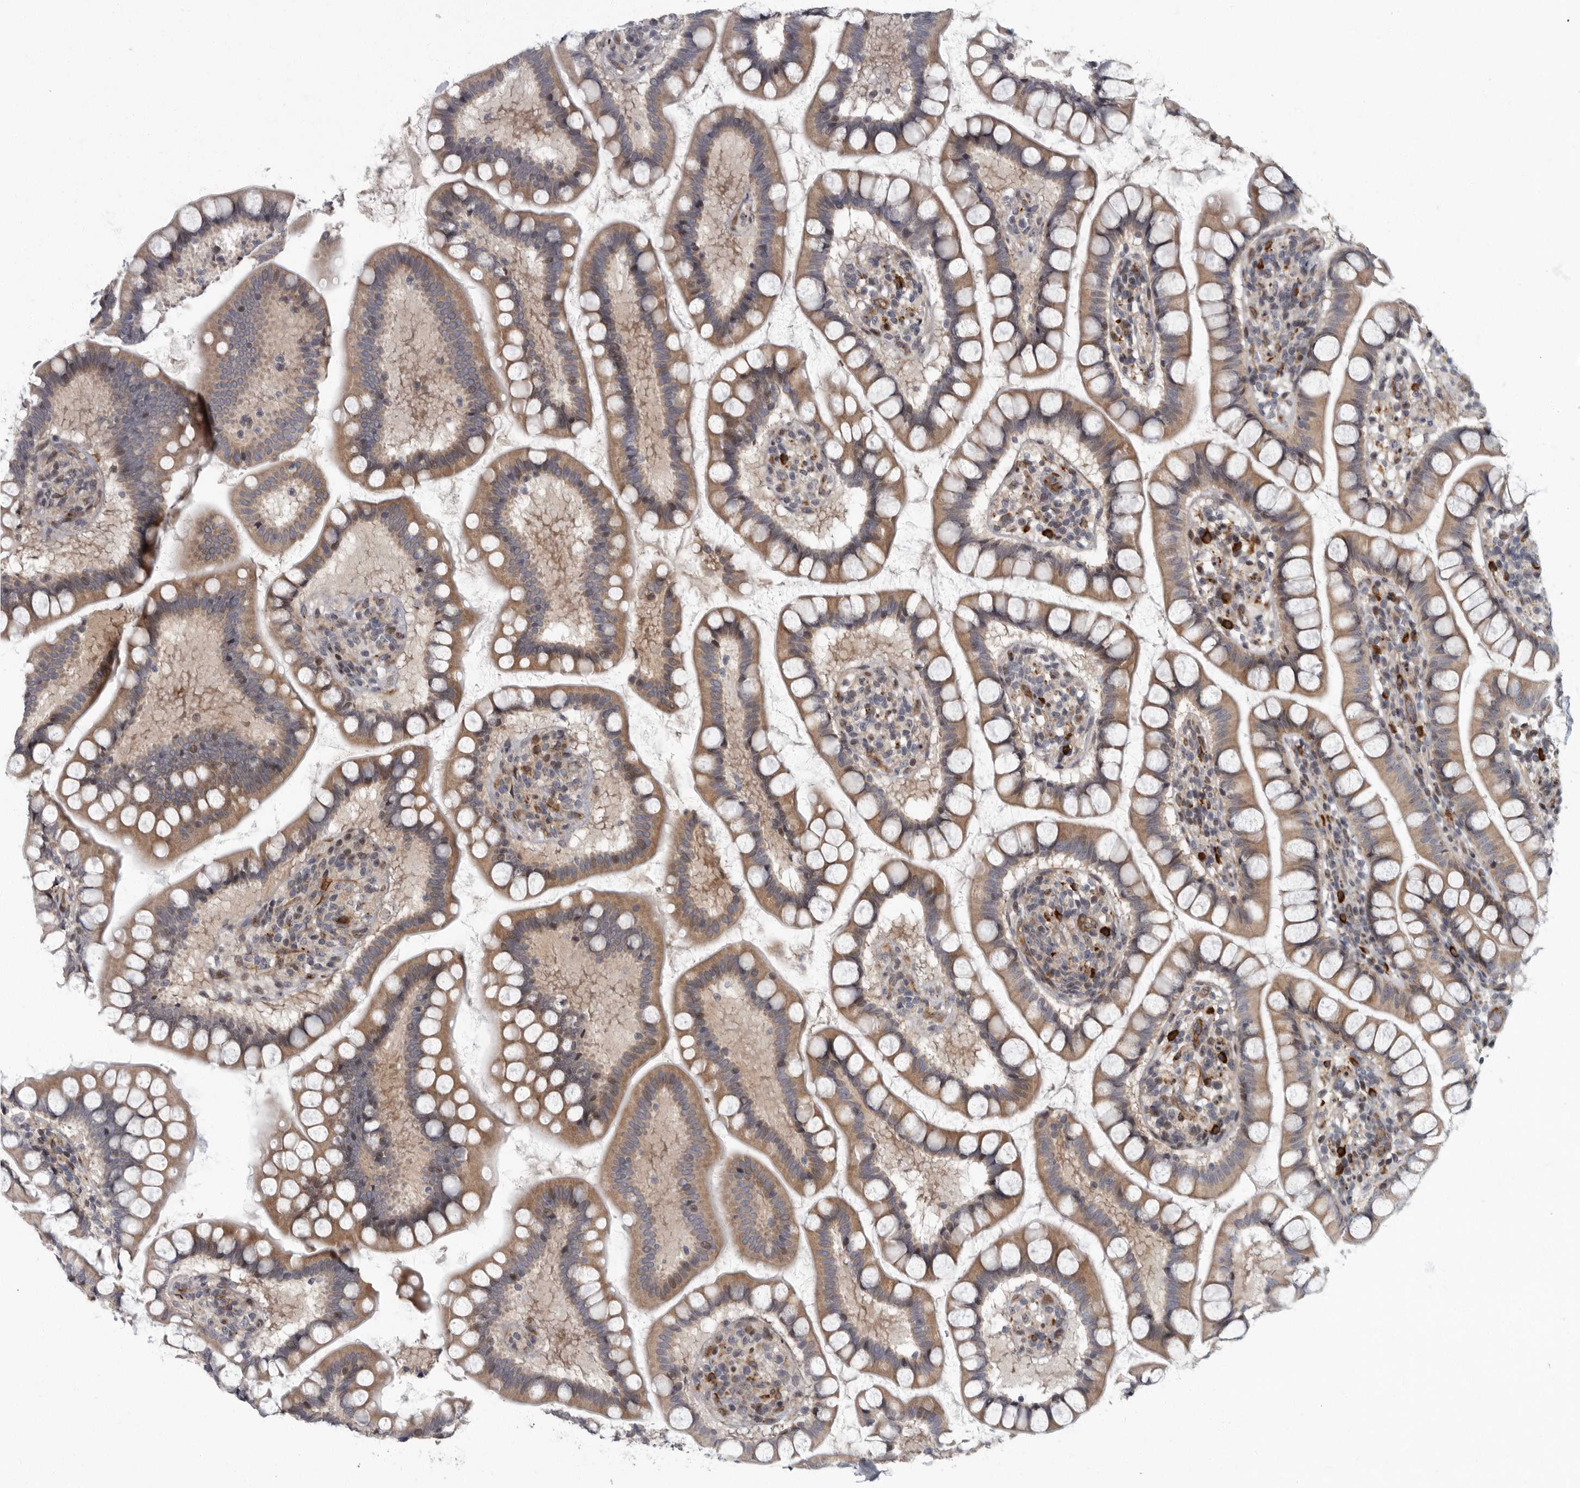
{"staining": {"intensity": "moderate", "quantity": ">75%", "location": "cytoplasmic/membranous"}, "tissue": "small intestine", "cell_type": "Glandular cells", "image_type": "normal", "snomed": [{"axis": "morphology", "description": "Normal tissue, NOS"}, {"axis": "topography", "description": "Small intestine"}], "caption": "This micrograph demonstrates IHC staining of benign human small intestine, with medium moderate cytoplasmic/membranous positivity in approximately >75% of glandular cells.", "gene": "PDCD11", "patient": {"sex": "female", "age": 84}}